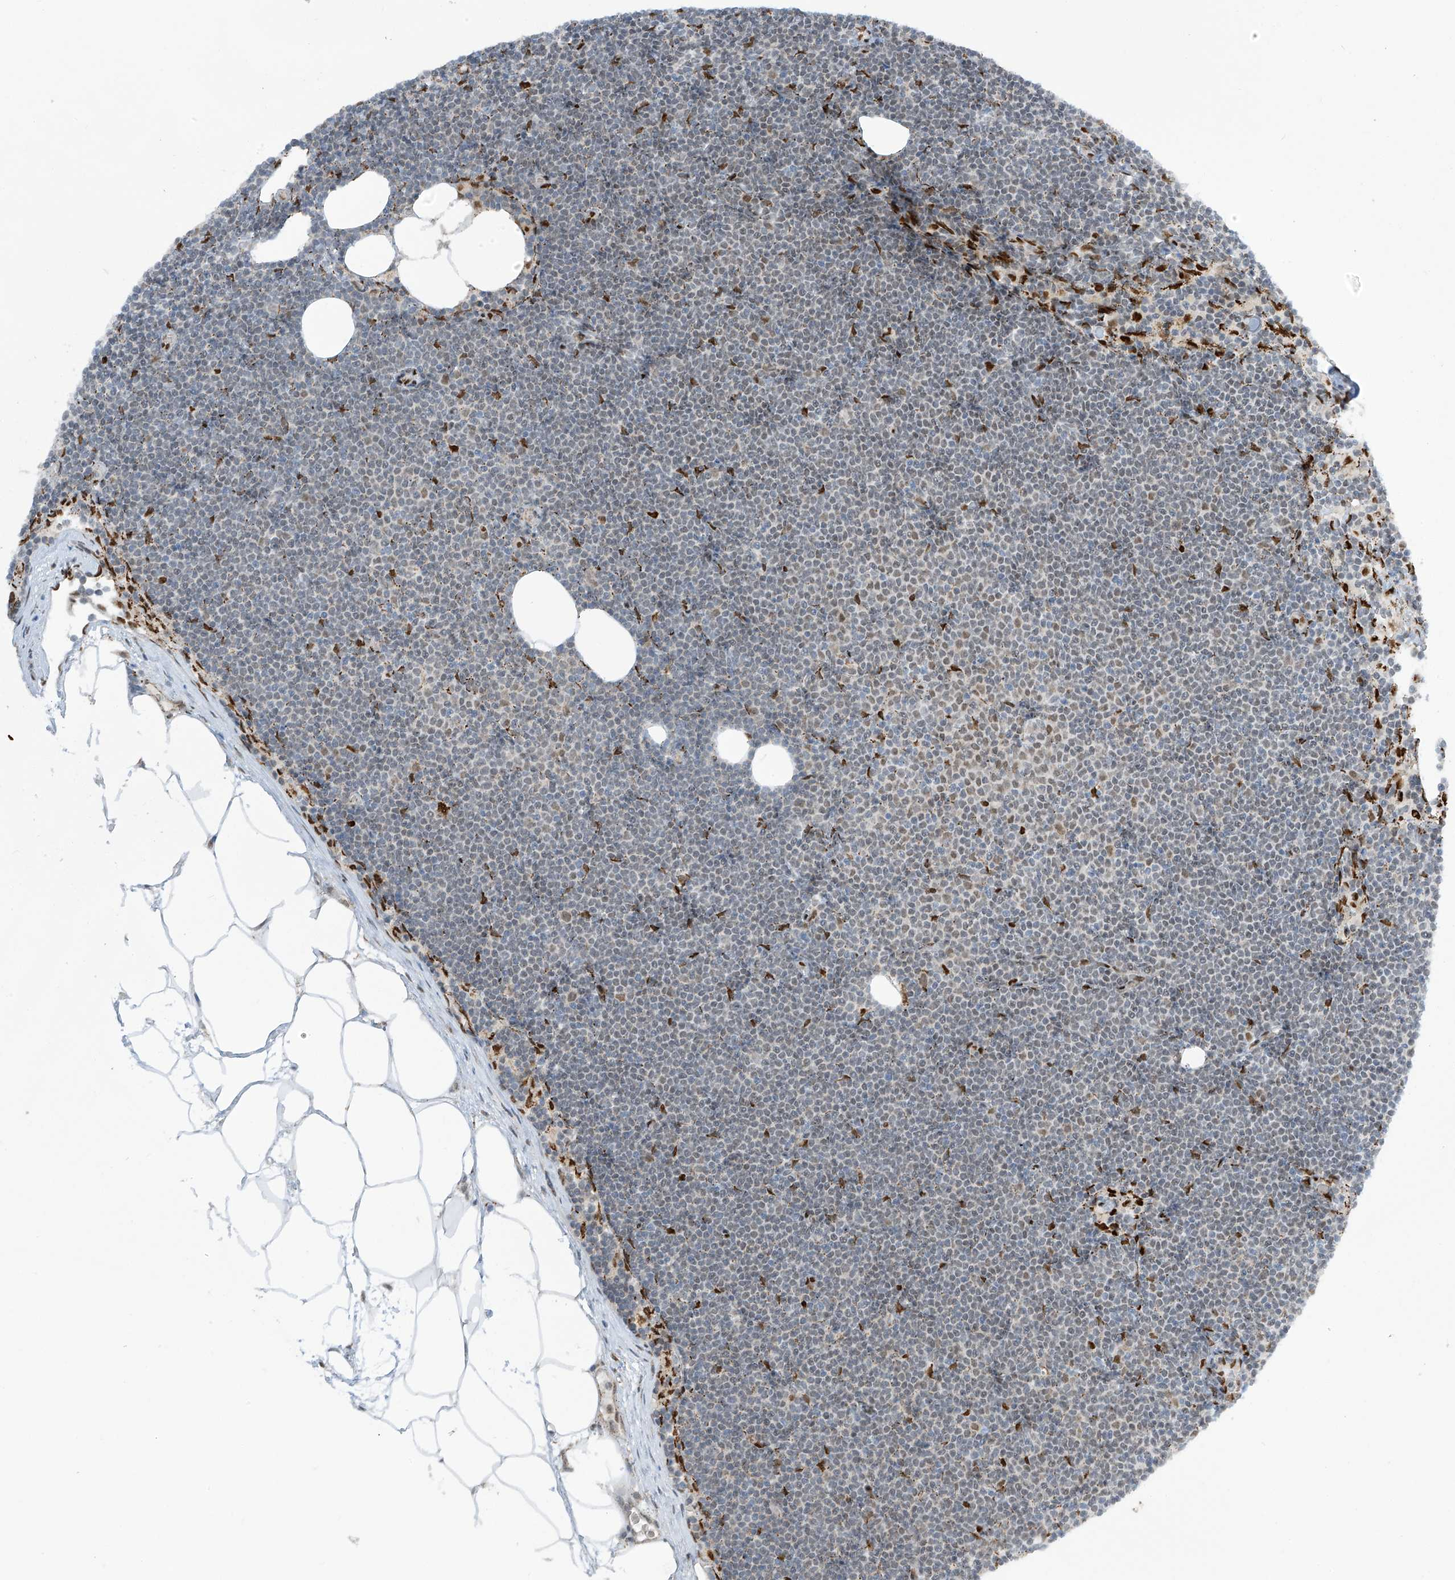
{"staining": {"intensity": "negative", "quantity": "none", "location": "none"}, "tissue": "lymphoma", "cell_type": "Tumor cells", "image_type": "cancer", "snomed": [{"axis": "morphology", "description": "Malignant lymphoma, non-Hodgkin's type, Low grade"}, {"axis": "topography", "description": "Lymph node"}], "caption": "Immunohistochemistry histopathology image of human malignant lymphoma, non-Hodgkin's type (low-grade) stained for a protein (brown), which demonstrates no positivity in tumor cells.", "gene": "PM20D2", "patient": {"sex": "female", "age": 53}}